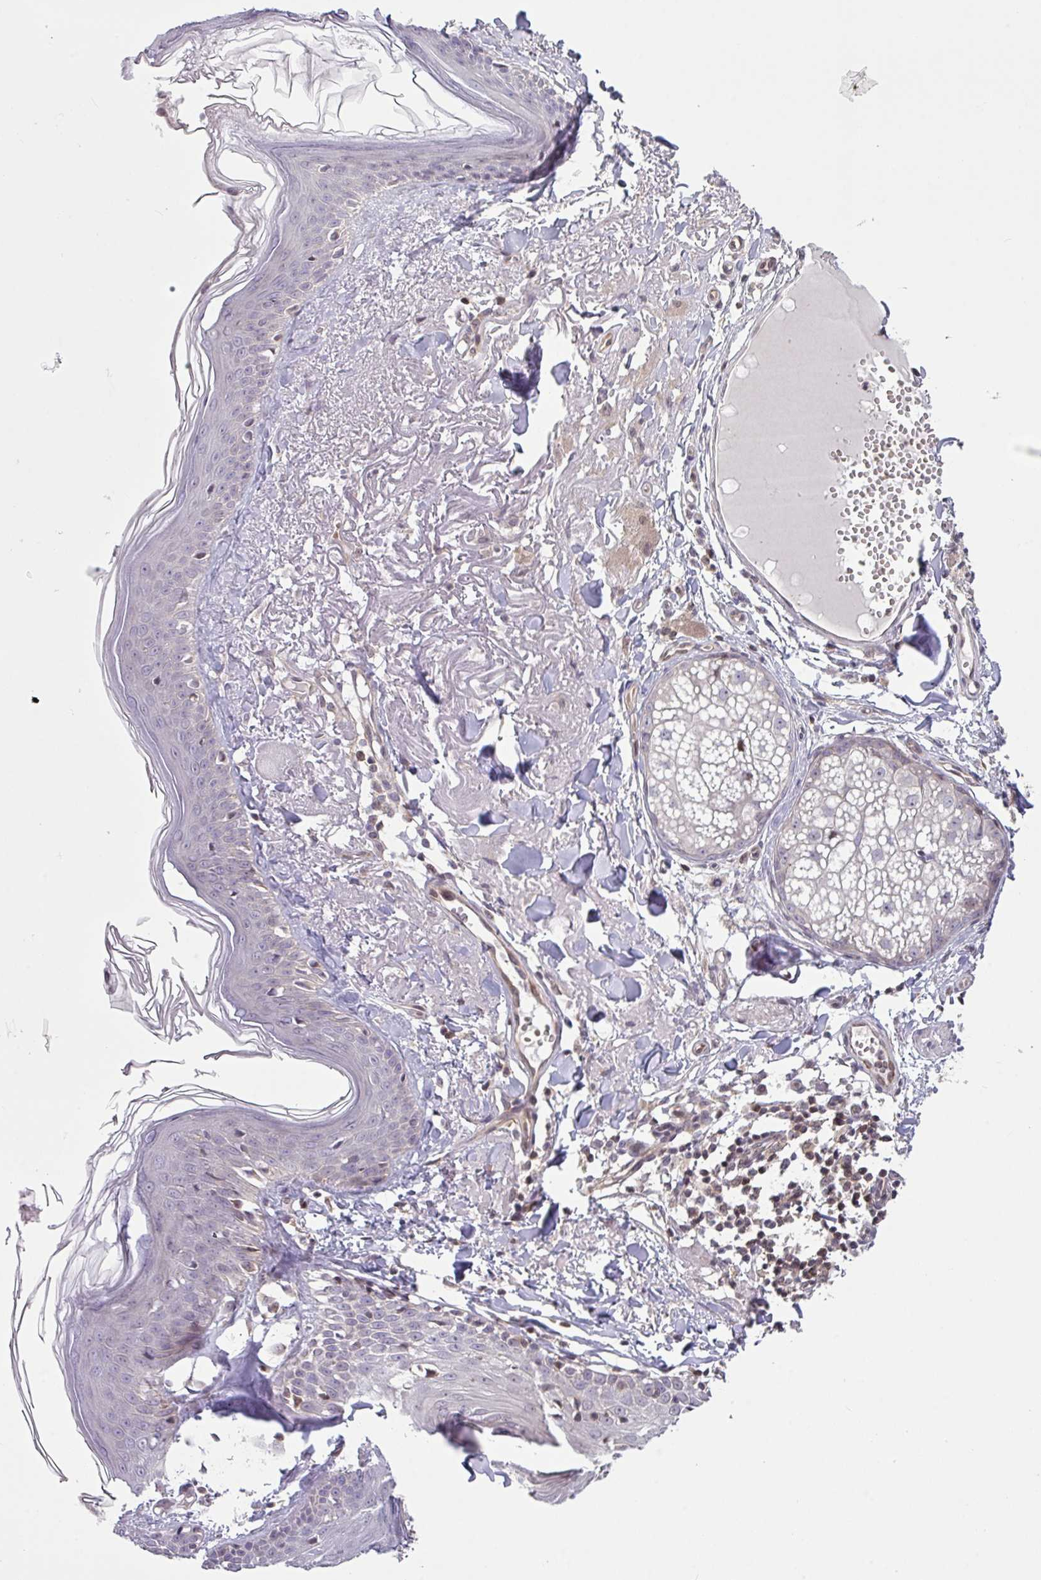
{"staining": {"intensity": "moderate", "quantity": ">75%", "location": "cytoplasmic/membranous"}, "tissue": "skin", "cell_type": "Fibroblasts", "image_type": "normal", "snomed": [{"axis": "morphology", "description": "Normal tissue, NOS"}, {"axis": "morphology", "description": "Malignant melanoma, NOS"}, {"axis": "topography", "description": "Skin"}], "caption": "Protein staining displays moderate cytoplasmic/membranous staining in about >75% of fibroblasts in unremarkable skin.", "gene": "STAT5A", "patient": {"sex": "male", "age": 80}}